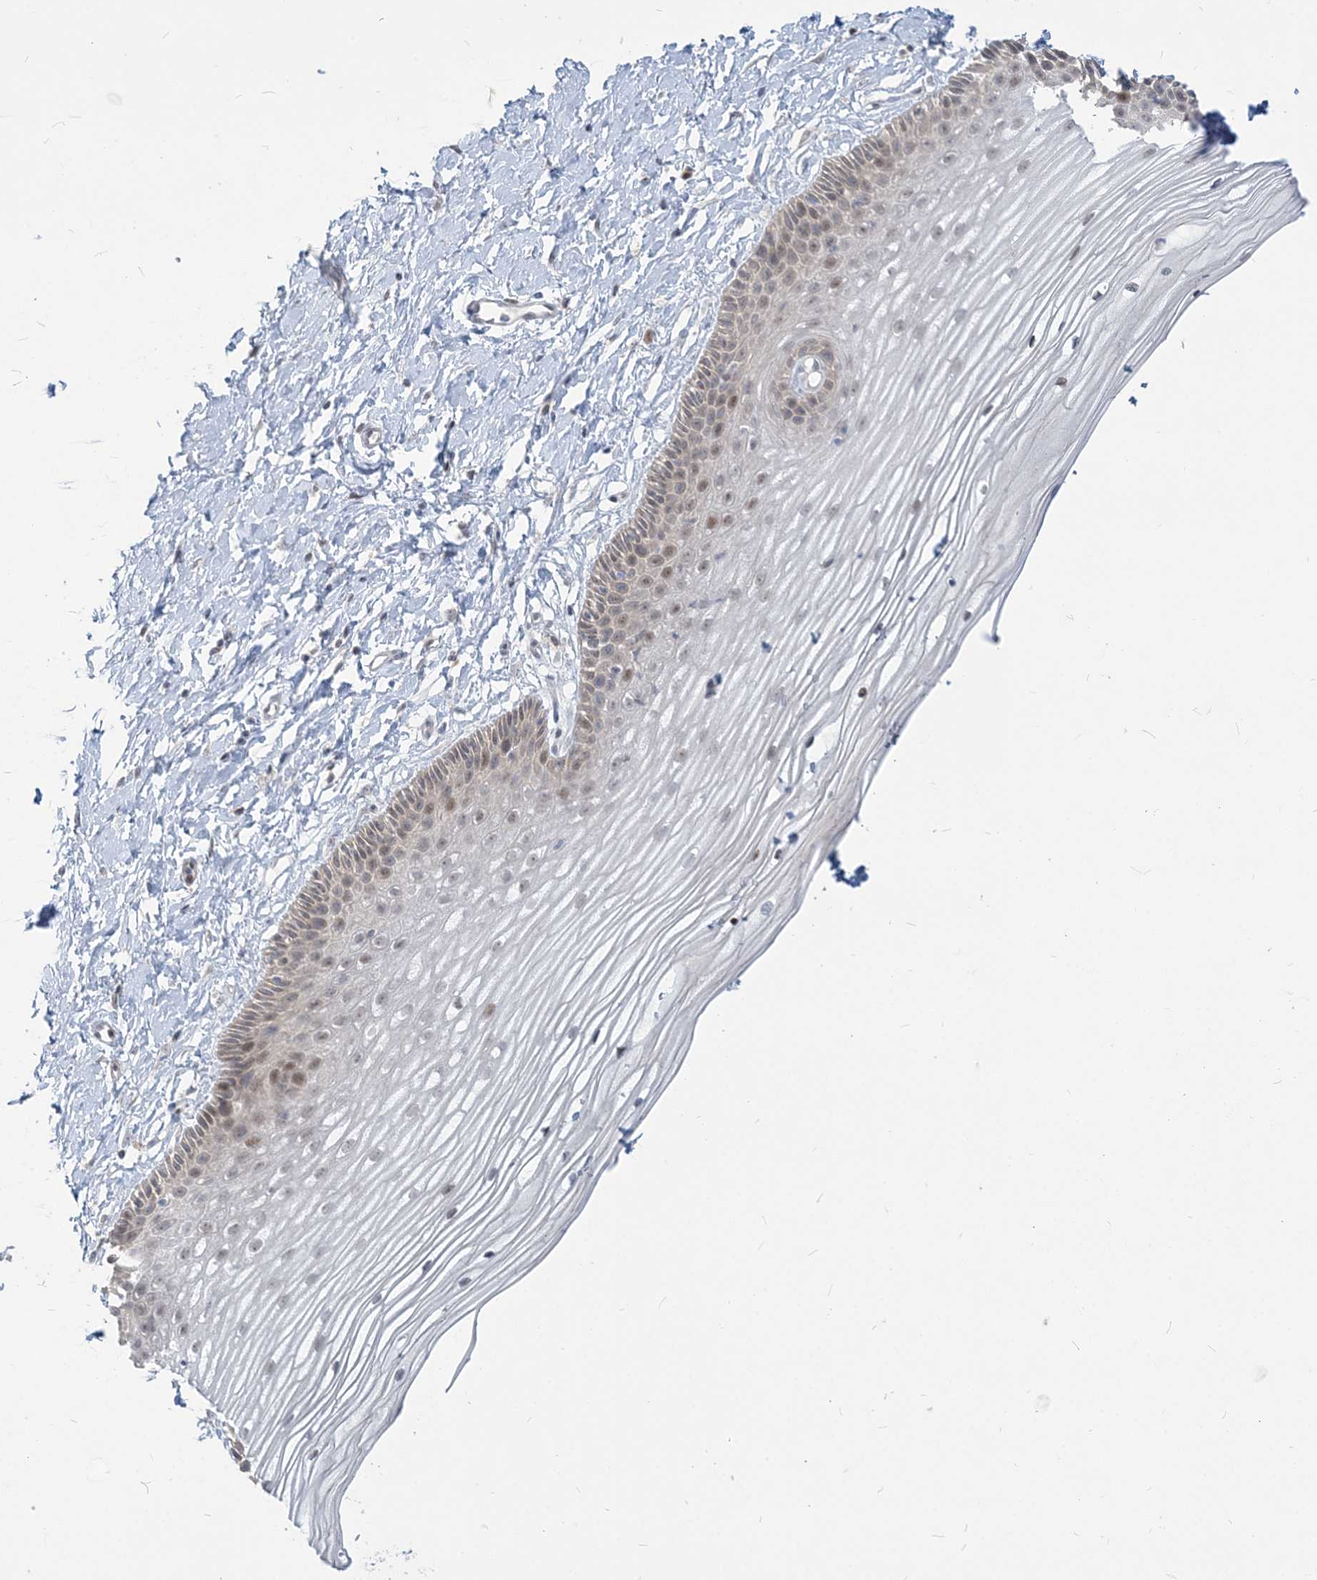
{"staining": {"intensity": "weak", "quantity": "25%-75%", "location": "nuclear"}, "tissue": "vagina", "cell_type": "Squamous epithelial cells", "image_type": "normal", "snomed": [{"axis": "morphology", "description": "Normal tissue, NOS"}, {"axis": "topography", "description": "Vagina"}, {"axis": "topography", "description": "Cervix"}], "caption": "Weak nuclear expression for a protein is appreciated in approximately 25%-75% of squamous epithelial cells of normal vagina using immunohistochemistry.", "gene": "SDAD1", "patient": {"sex": "female", "age": 40}}